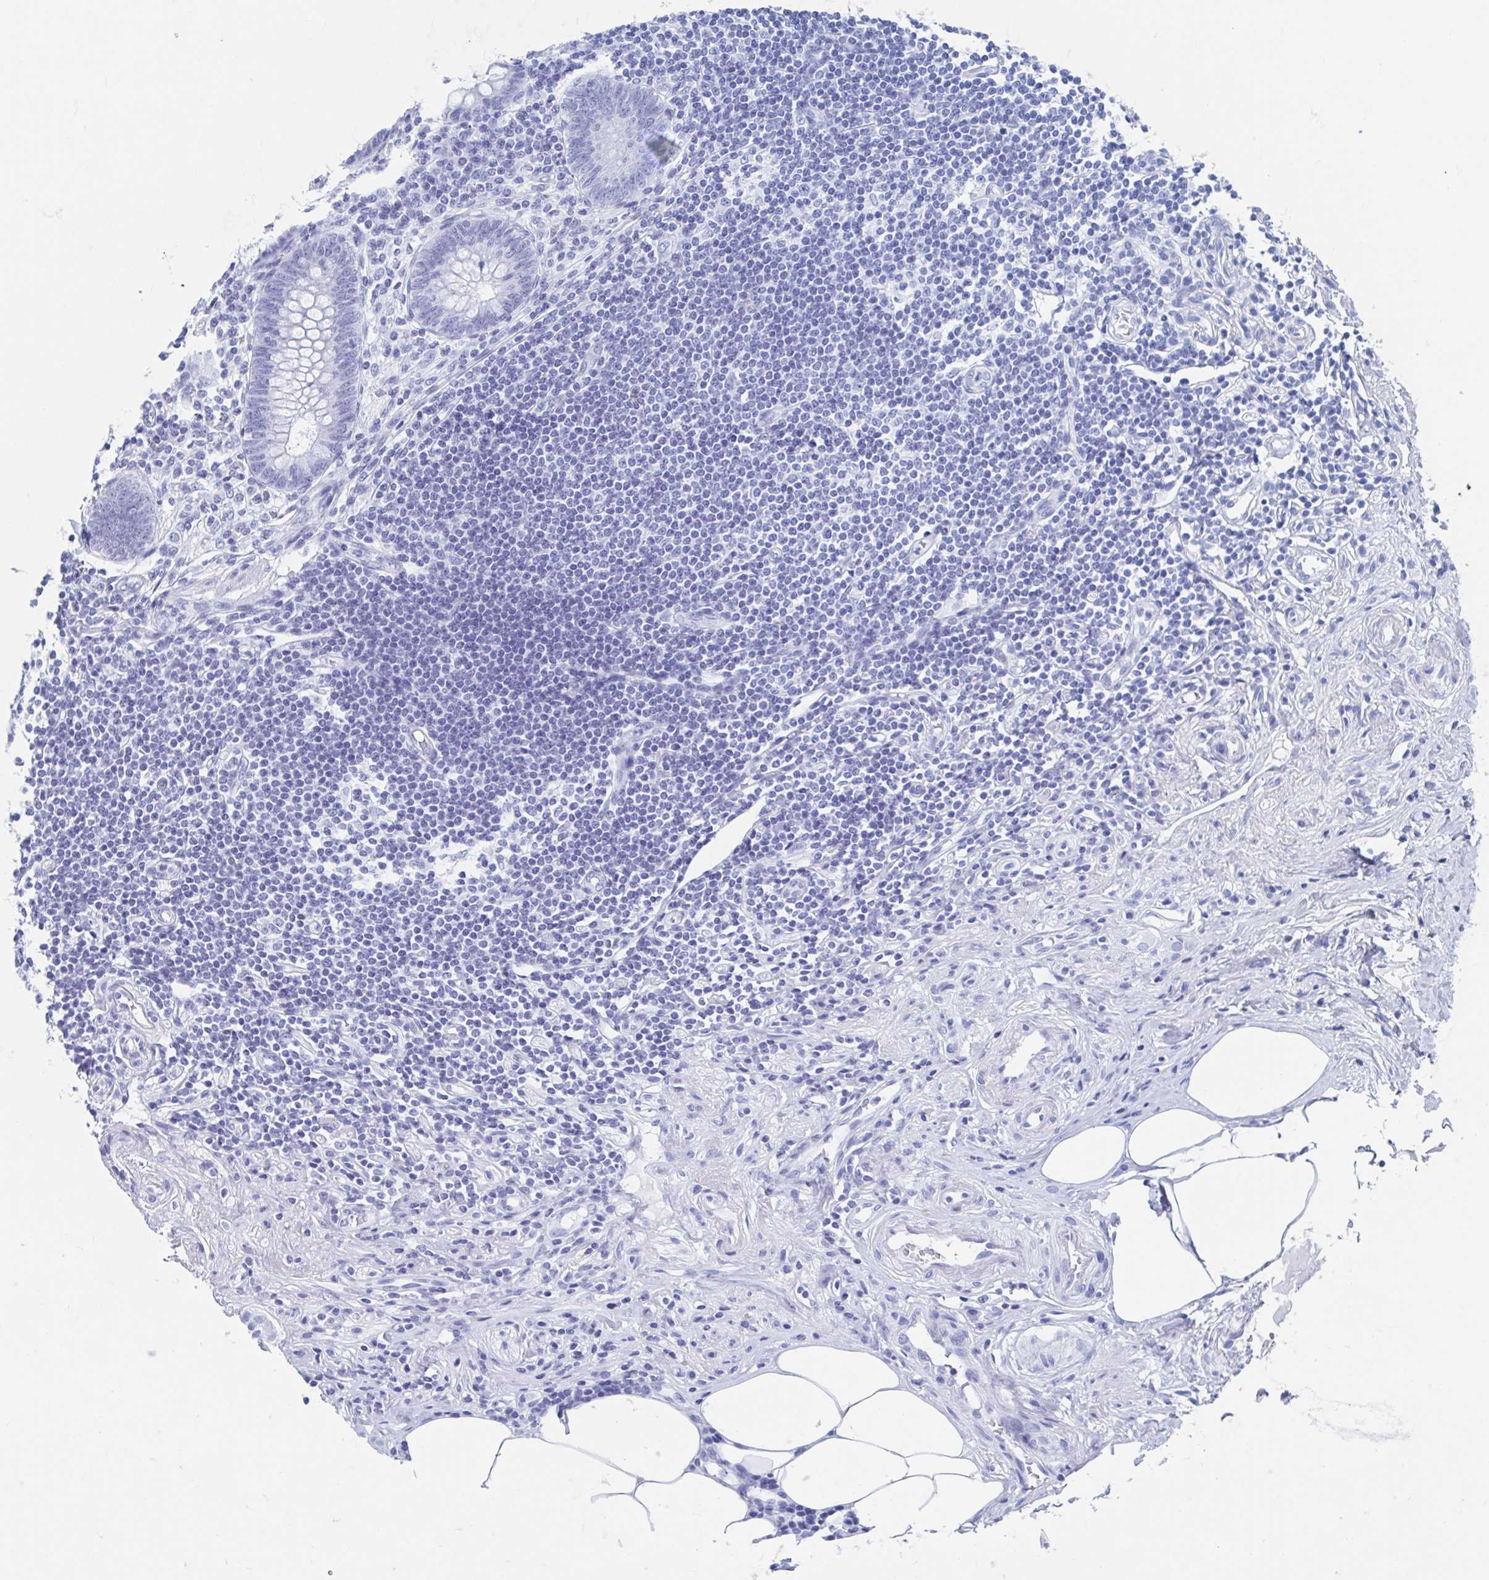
{"staining": {"intensity": "negative", "quantity": "none", "location": "none"}, "tissue": "appendix", "cell_type": "Glandular cells", "image_type": "normal", "snomed": [{"axis": "morphology", "description": "Normal tissue, NOS"}, {"axis": "topography", "description": "Appendix"}], "caption": "The micrograph shows no significant expression in glandular cells of appendix. Brightfield microscopy of IHC stained with DAB (brown) and hematoxylin (blue), captured at high magnification.", "gene": "C10orf53", "patient": {"sex": "female", "age": 57}}